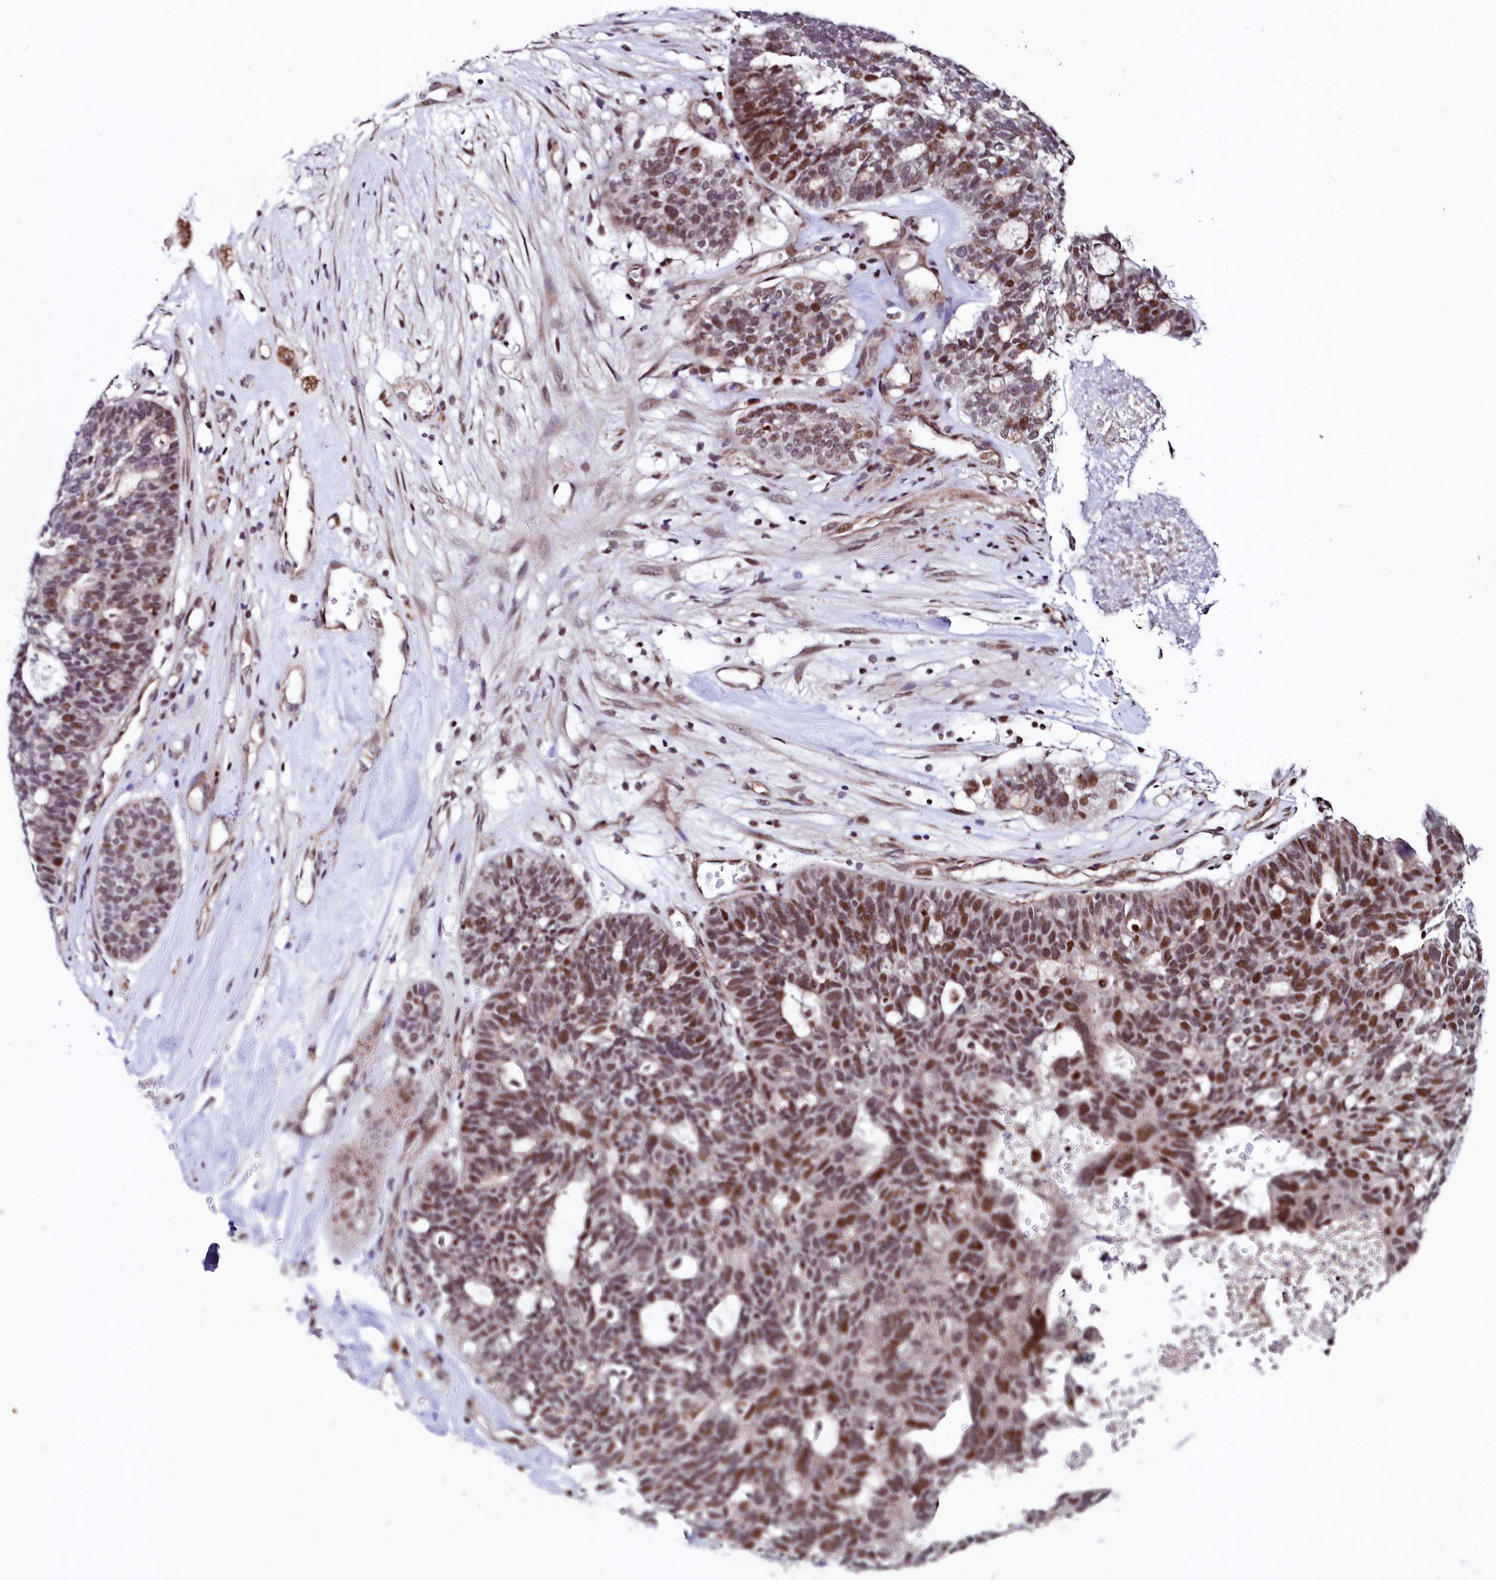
{"staining": {"intensity": "moderate", "quantity": ">75%", "location": "nuclear"}, "tissue": "ovarian cancer", "cell_type": "Tumor cells", "image_type": "cancer", "snomed": [{"axis": "morphology", "description": "Cystadenocarcinoma, serous, NOS"}, {"axis": "topography", "description": "Ovary"}], "caption": "There is medium levels of moderate nuclear expression in tumor cells of ovarian cancer (serous cystadenocarcinoma), as demonstrated by immunohistochemical staining (brown color).", "gene": "LEO1", "patient": {"sex": "female", "age": 59}}